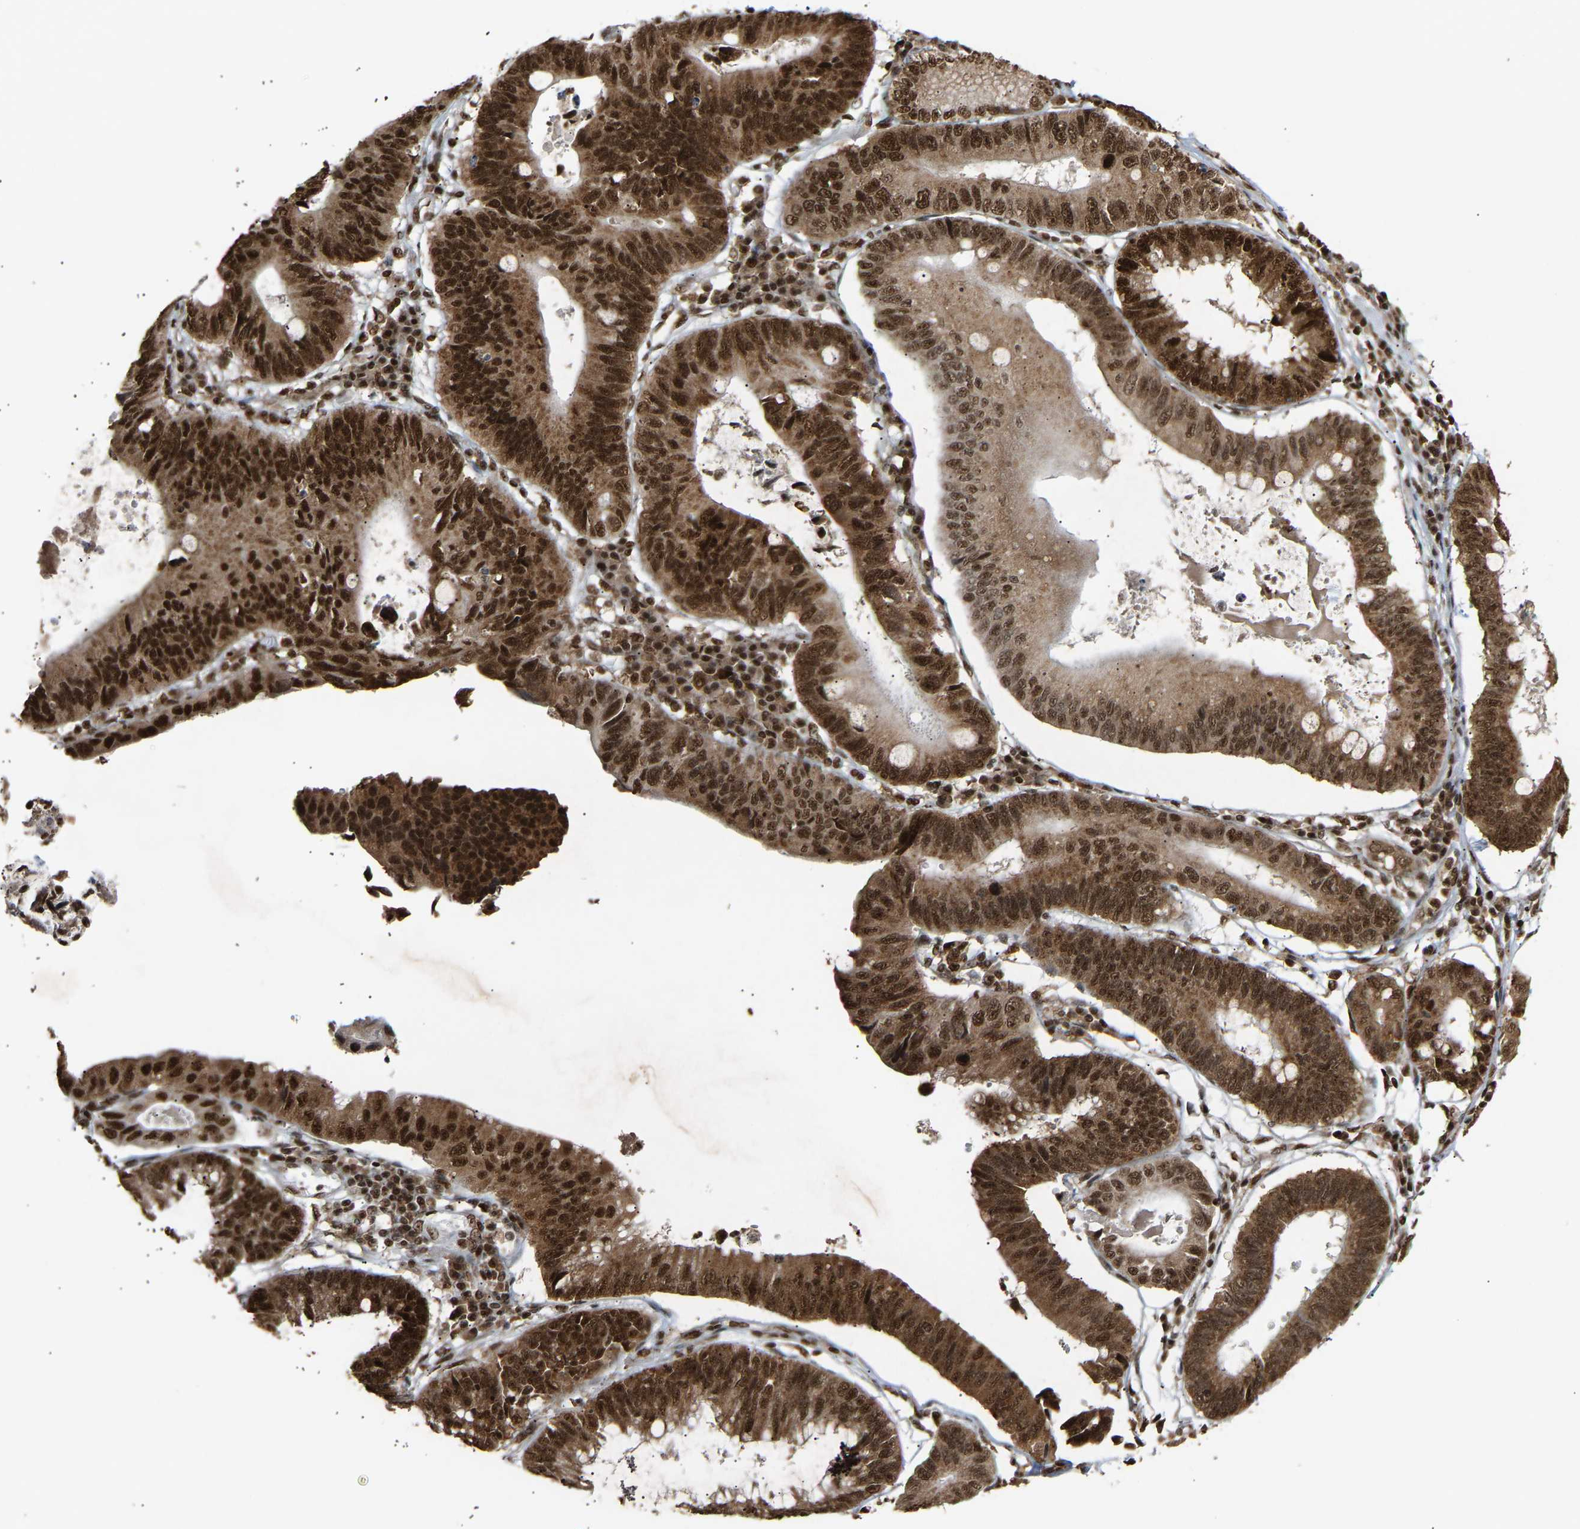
{"staining": {"intensity": "strong", "quantity": ">75%", "location": "cytoplasmic/membranous,nuclear"}, "tissue": "stomach cancer", "cell_type": "Tumor cells", "image_type": "cancer", "snomed": [{"axis": "morphology", "description": "Adenocarcinoma, NOS"}, {"axis": "topography", "description": "Stomach"}], "caption": "Brown immunohistochemical staining in stomach adenocarcinoma reveals strong cytoplasmic/membranous and nuclear expression in approximately >75% of tumor cells. The protein is stained brown, and the nuclei are stained in blue (DAB (3,3'-diaminobenzidine) IHC with brightfield microscopy, high magnification).", "gene": "ALYREF", "patient": {"sex": "male", "age": 59}}